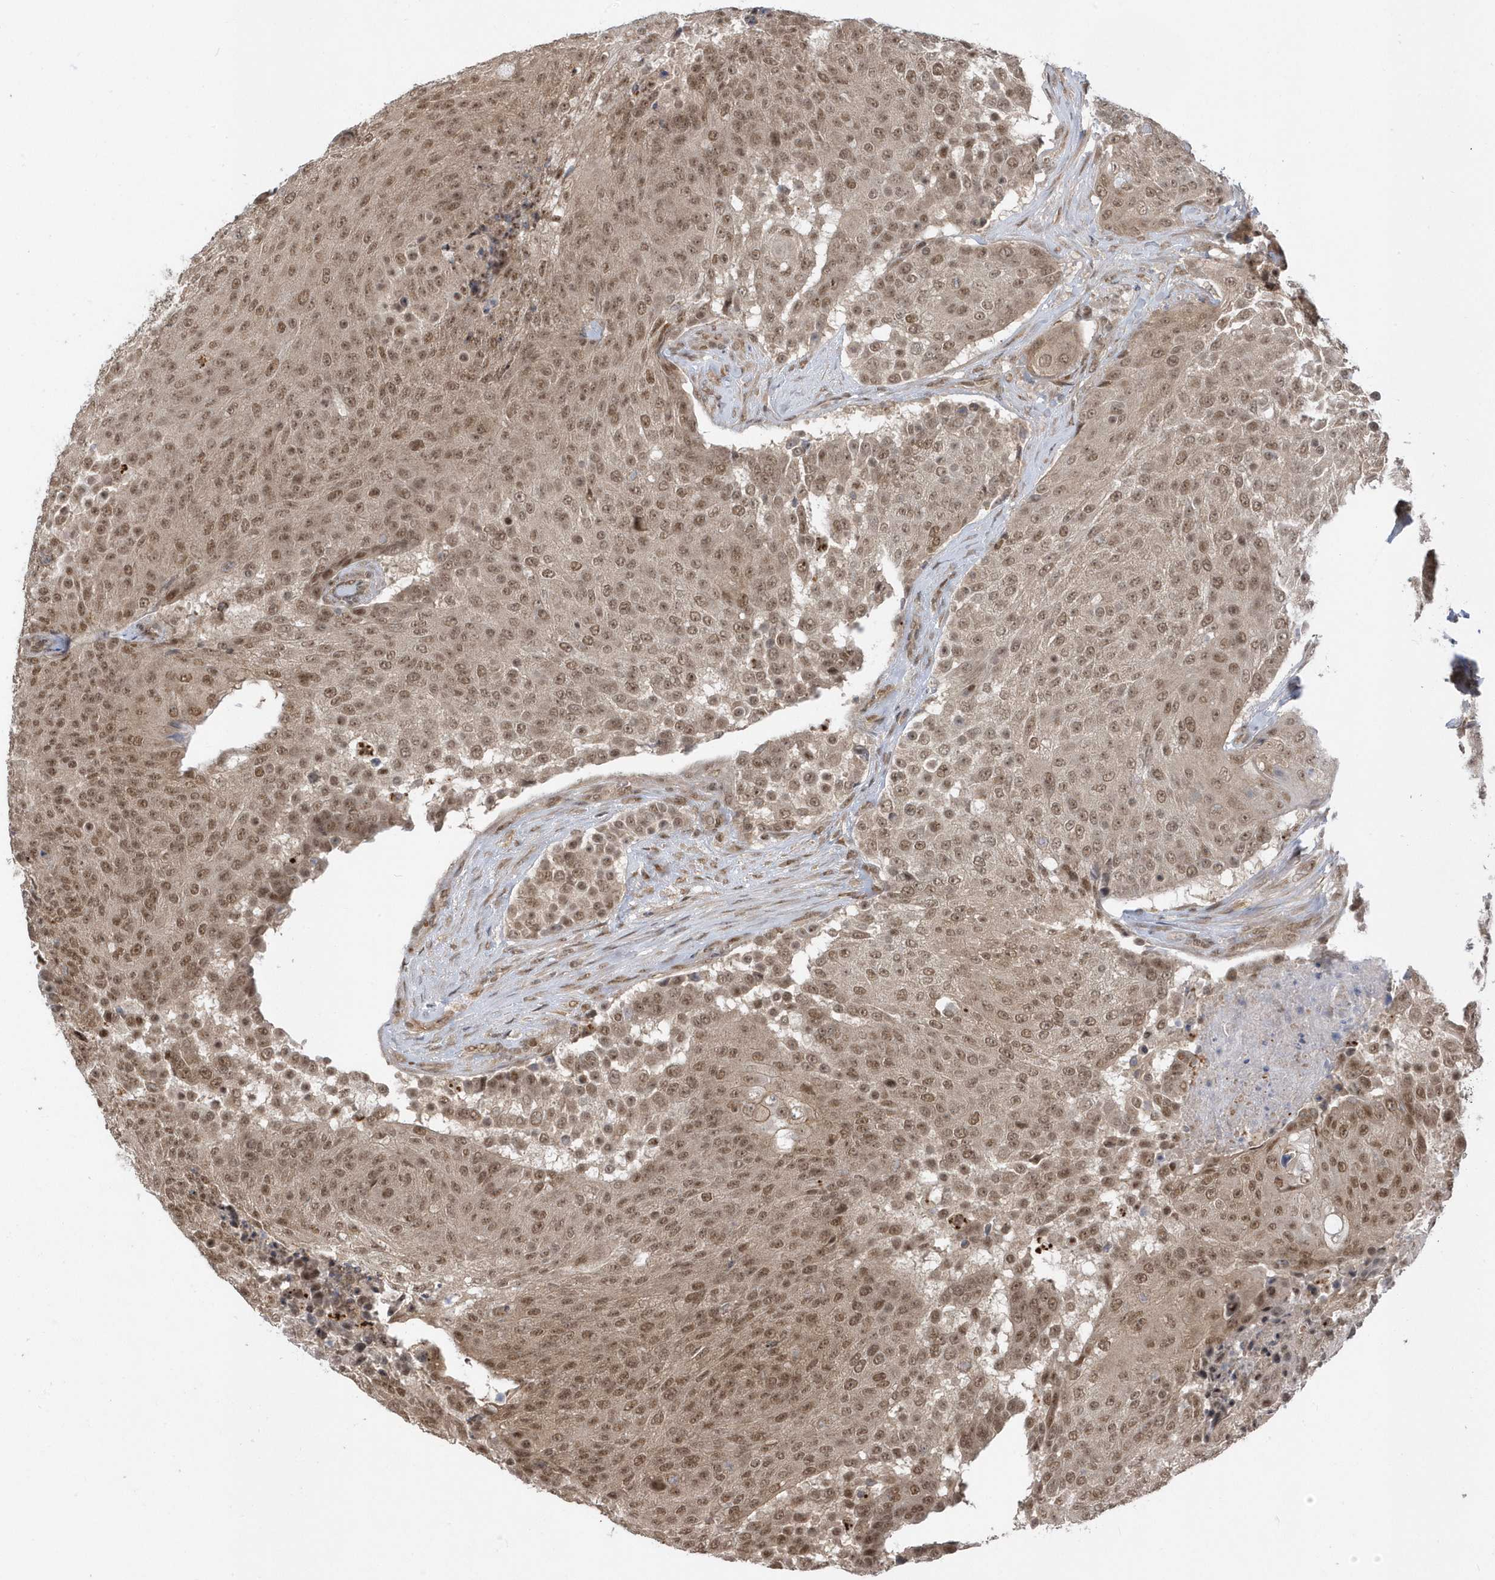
{"staining": {"intensity": "moderate", "quantity": ">75%", "location": "cytoplasmic/membranous,nuclear"}, "tissue": "urothelial cancer", "cell_type": "Tumor cells", "image_type": "cancer", "snomed": [{"axis": "morphology", "description": "Urothelial carcinoma, High grade"}, {"axis": "topography", "description": "Urinary bladder"}], "caption": "Brown immunohistochemical staining in urothelial cancer reveals moderate cytoplasmic/membranous and nuclear positivity in about >75% of tumor cells.", "gene": "USP53", "patient": {"sex": "female", "age": 63}}